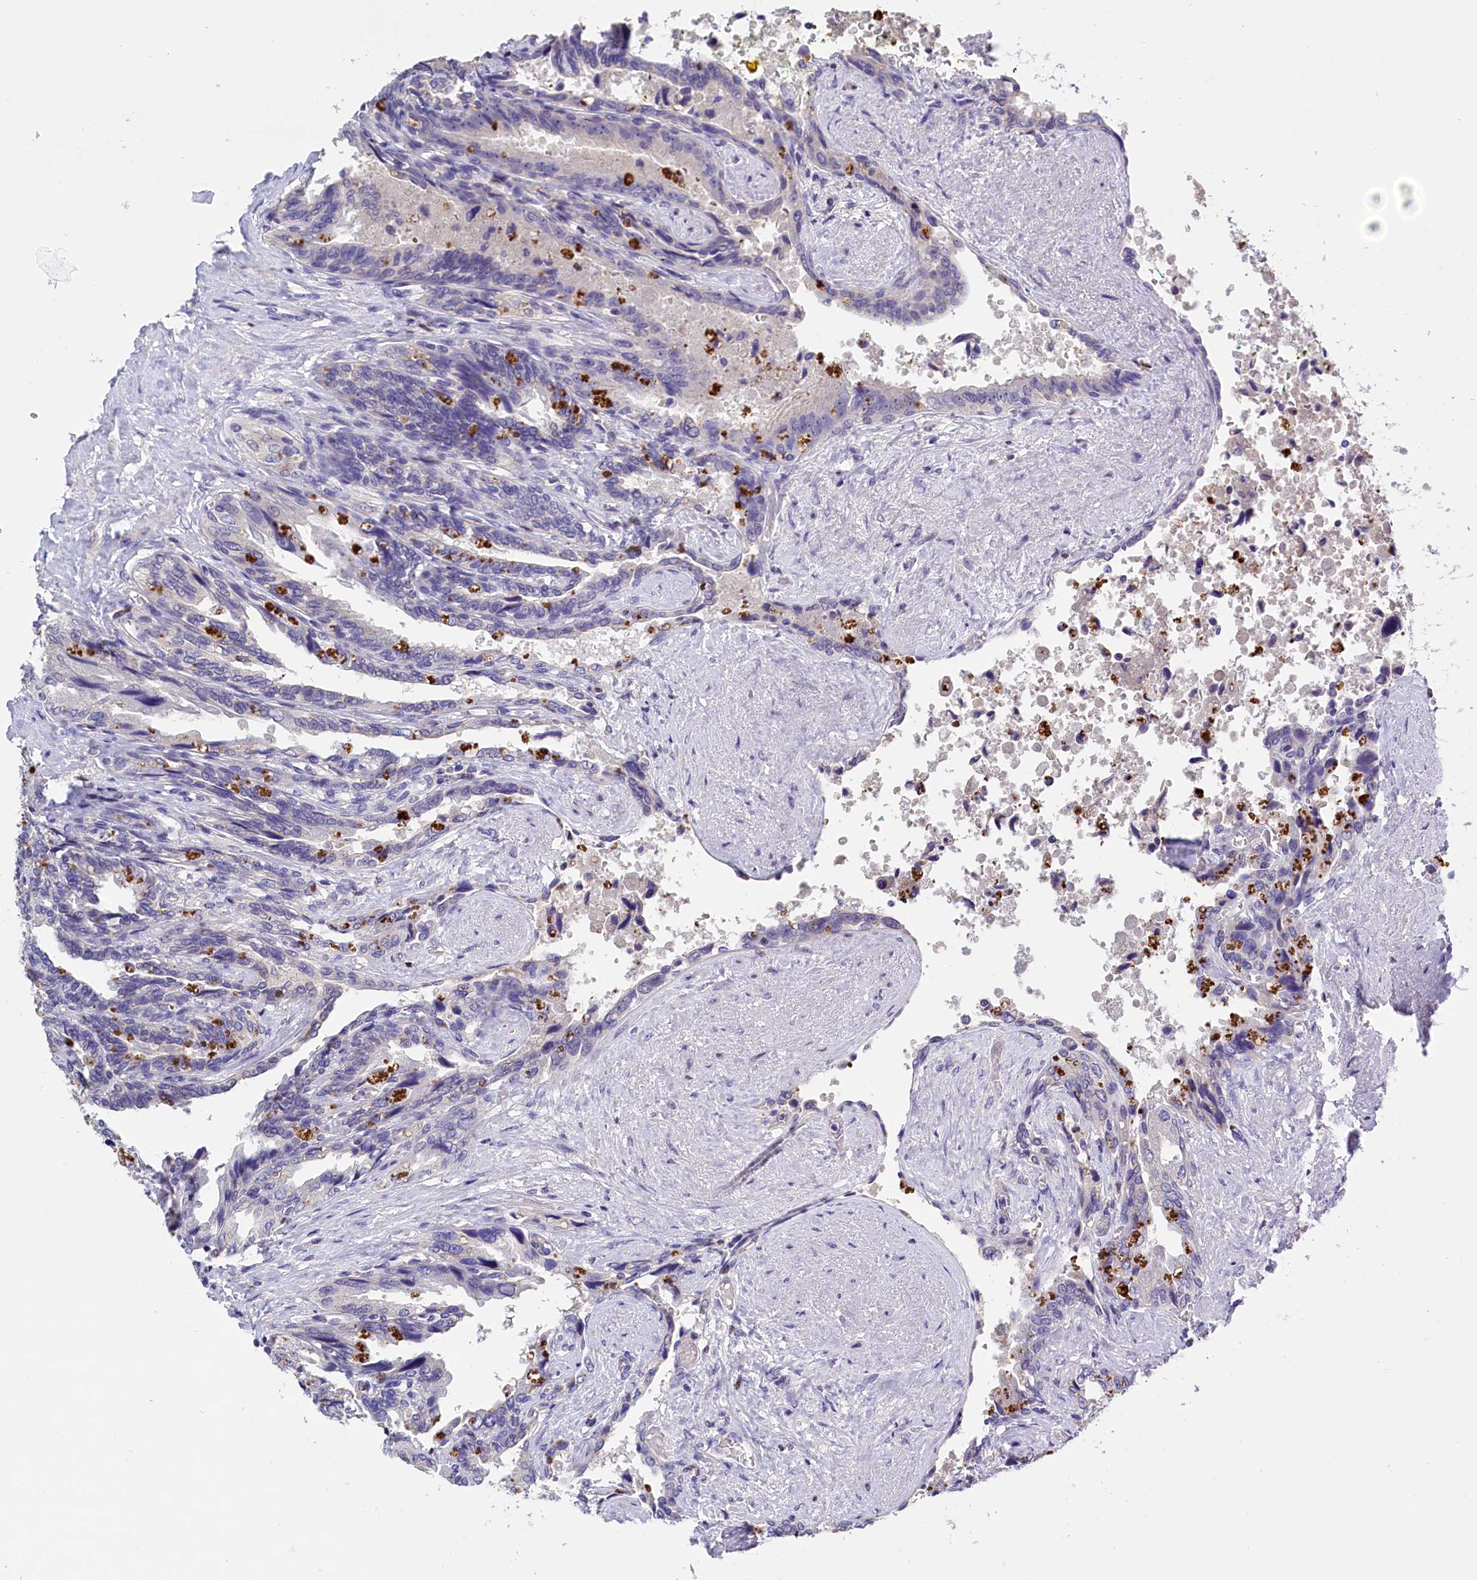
{"staining": {"intensity": "negative", "quantity": "none", "location": "none"}, "tissue": "seminal vesicle", "cell_type": "Glandular cells", "image_type": "normal", "snomed": [{"axis": "morphology", "description": "Normal tissue, NOS"}, {"axis": "topography", "description": "Seminal veicle"}, {"axis": "topography", "description": "Peripheral nerve tissue"}], "caption": "DAB (3,3'-diaminobenzidine) immunohistochemical staining of normal seminal vesicle demonstrates no significant expression in glandular cells.", "gene": "BTBD9", "patient": {"sex": "male", "age": 60}}